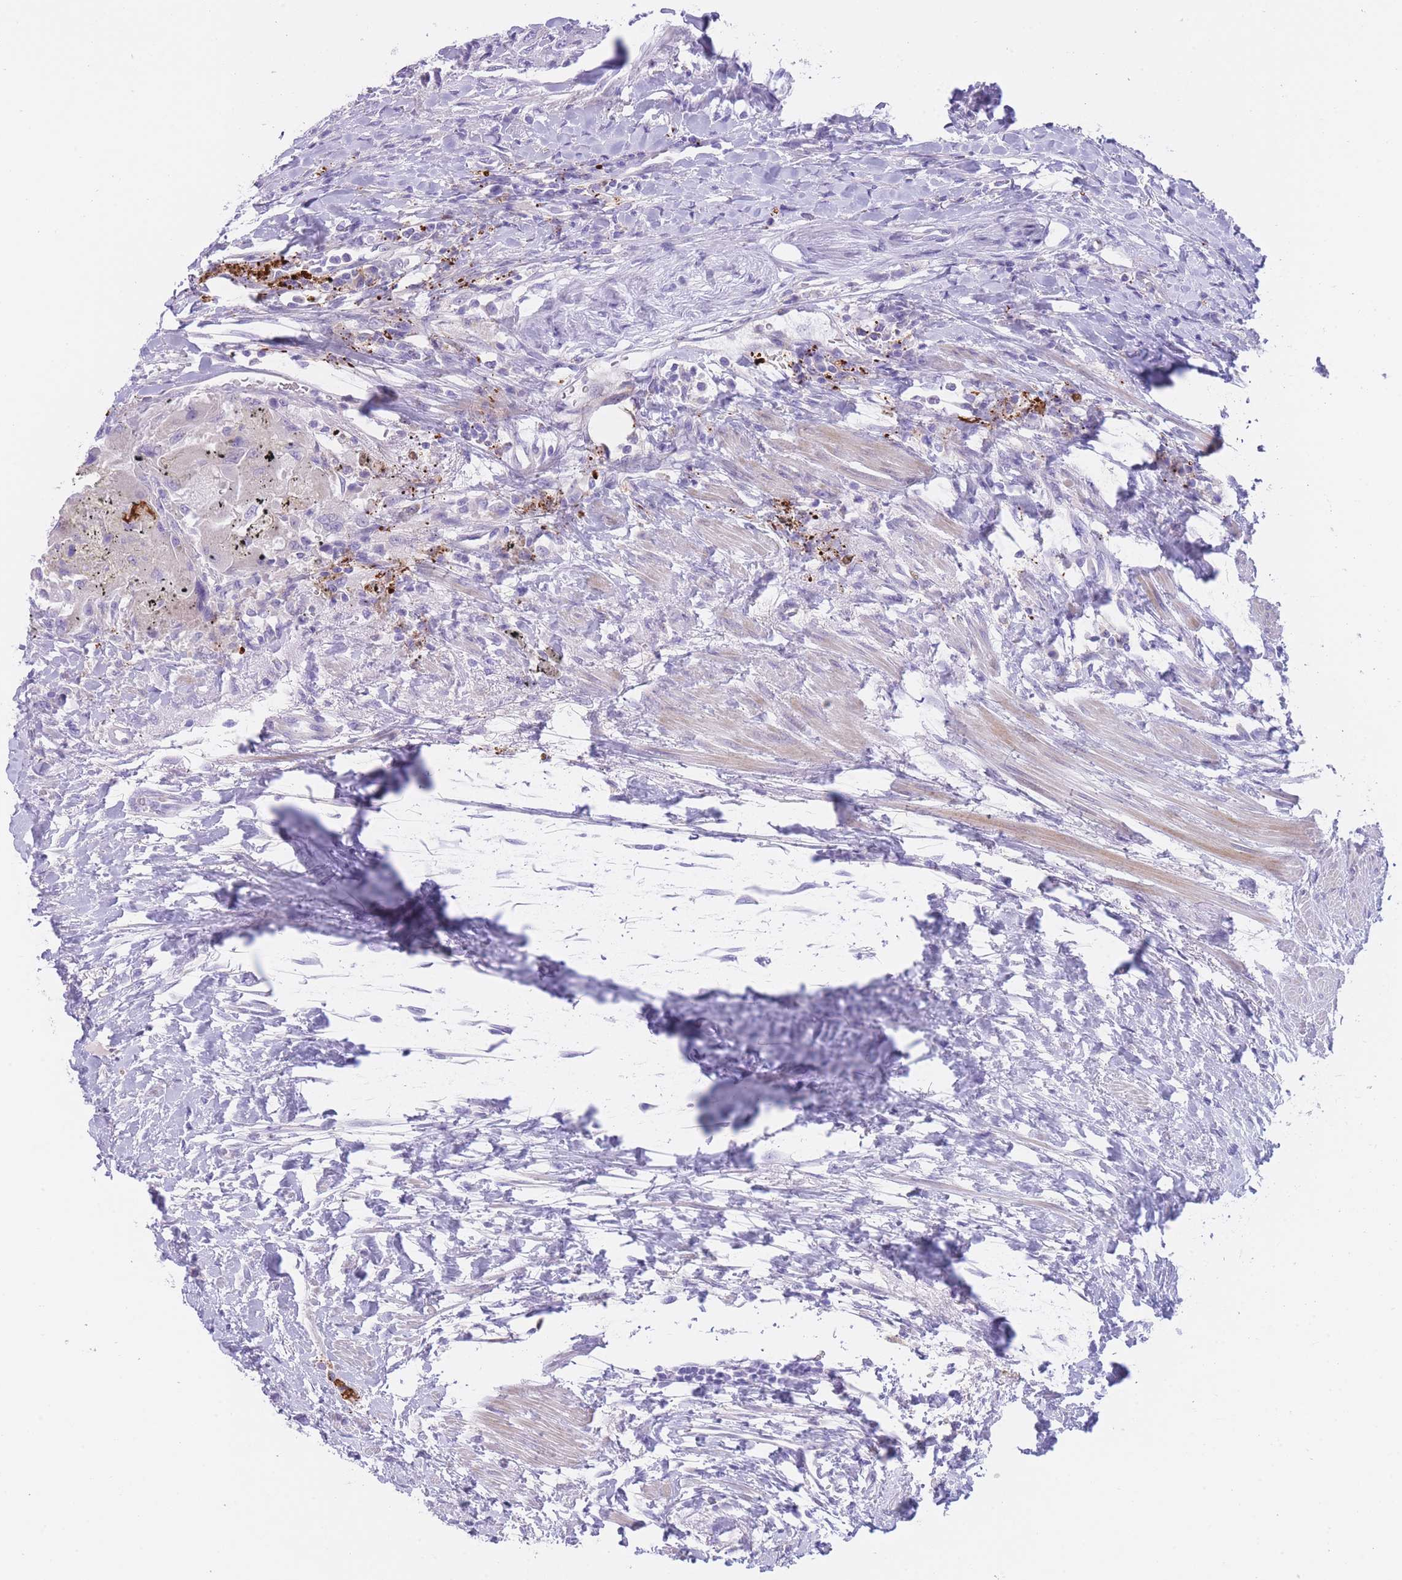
{"staining": {"intensity": "negative", "quantity": "none", "location": "none"}, "tissue": "urothelial cancer", "cell_type": "Tumor cells", "image_type": "cancer", "snomed": [{"axis": "morphology", "description": "Urothelial carcinoma, High grade"}, {"axis": "topography", "description": "Urinary bladder"}], "caption": "Tumor cells are negative for brown protein staining in high-grade urothelial carcinoma.", "gene": "QTRT1", "patient": {"sex": "female", "age": 78}}